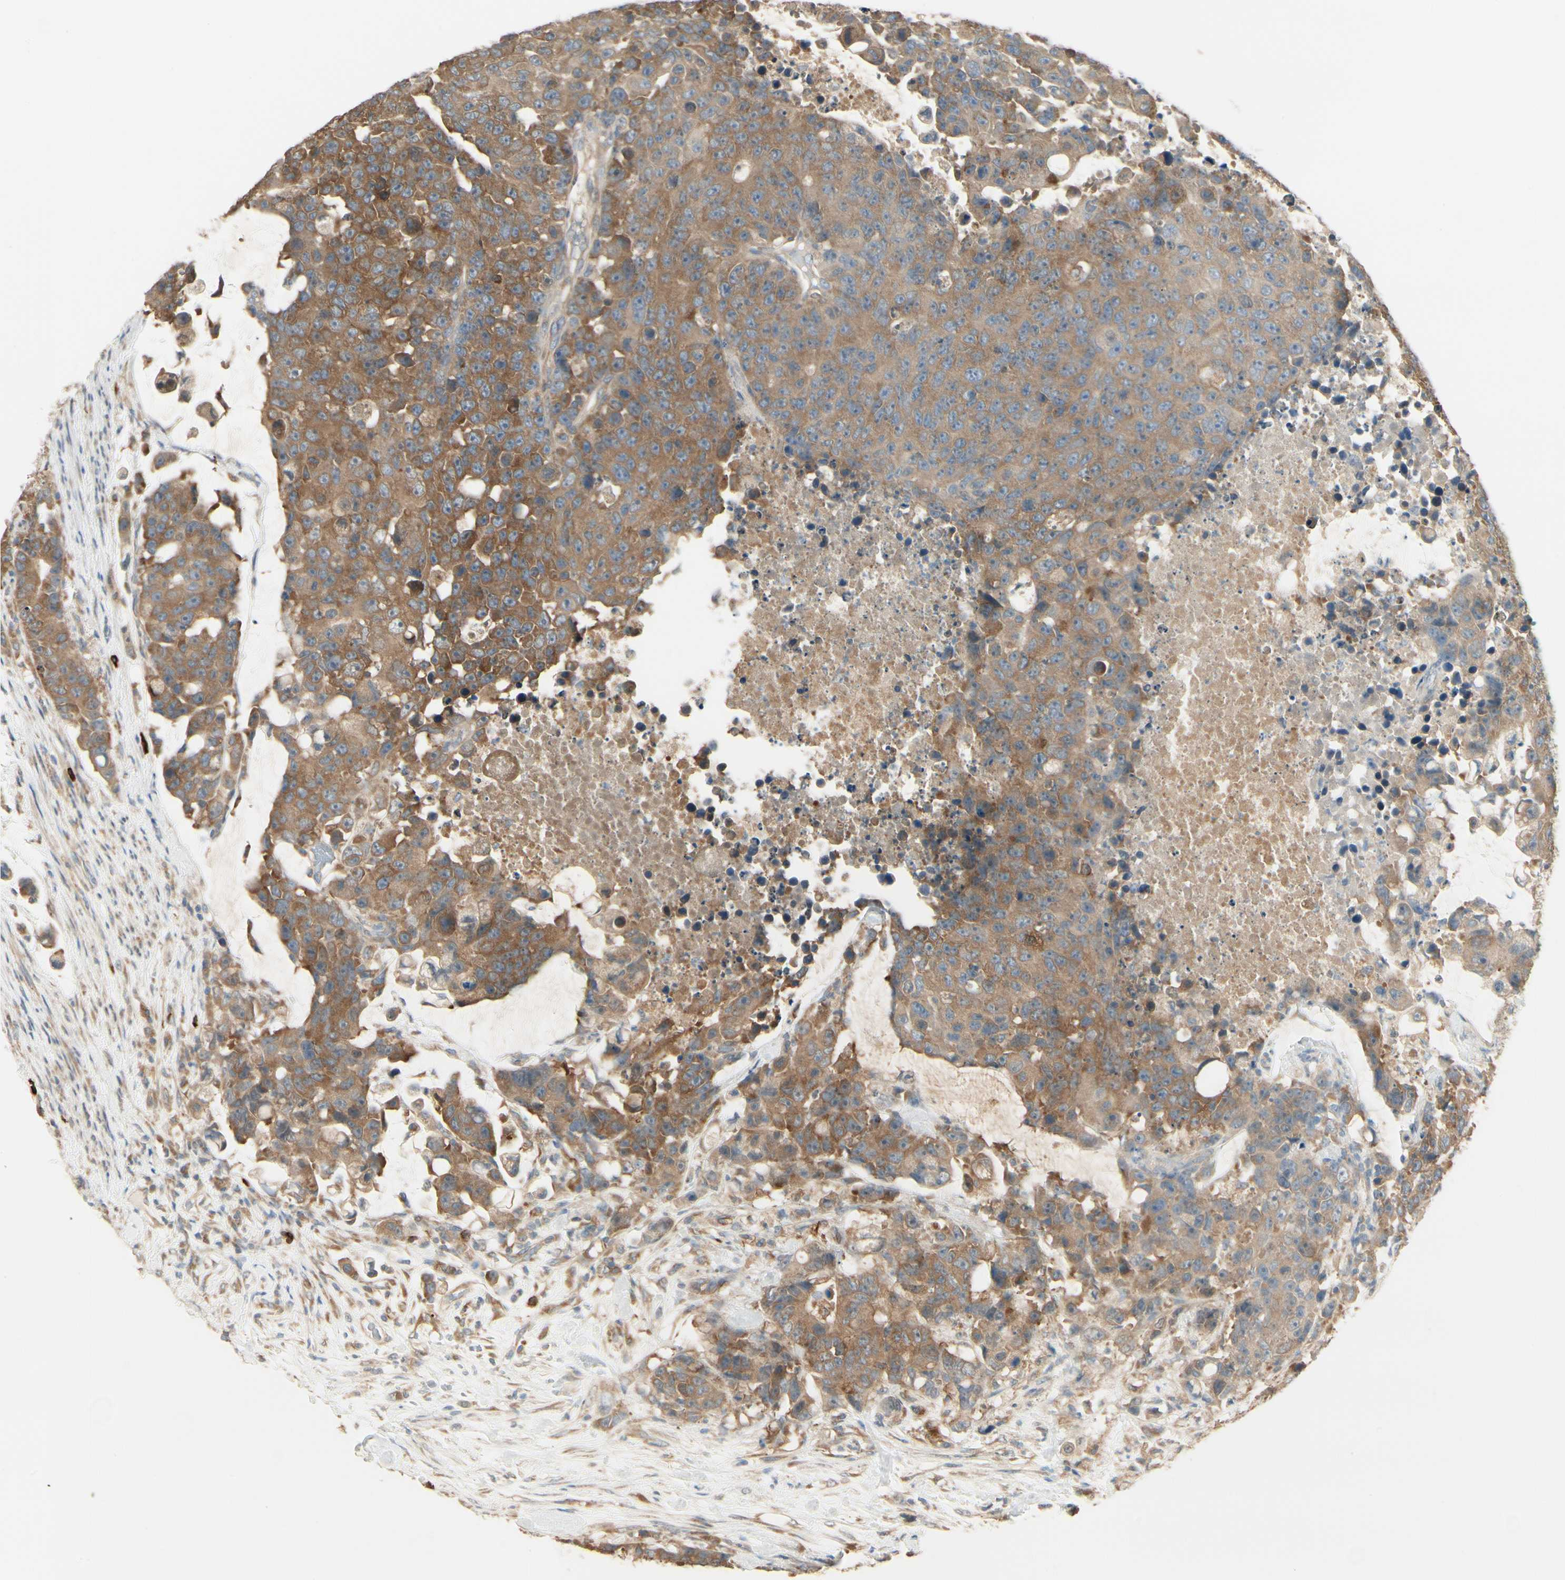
{"staining": {"intensity": "moderate", "quantity": ">75%", "location": "cytoplasmic/membranous"}, "tissue": "colorectal cancer", "cell_type": "Tumor cells", "image_type": "cancer", "snomed": [{"axis": "morphology", "description": "Adenocarcinoma, NOS"}, {"axis": "topography", "description": "Colon"}], "caption": "Moderate cytoplasmic/membranous staining for a protein is identified in approximately >75% of tumor cells of colorectal cancer using immunohistochemistry.", "gene": "IRAG1", "patient": {"sex": "female", "age": 86}}